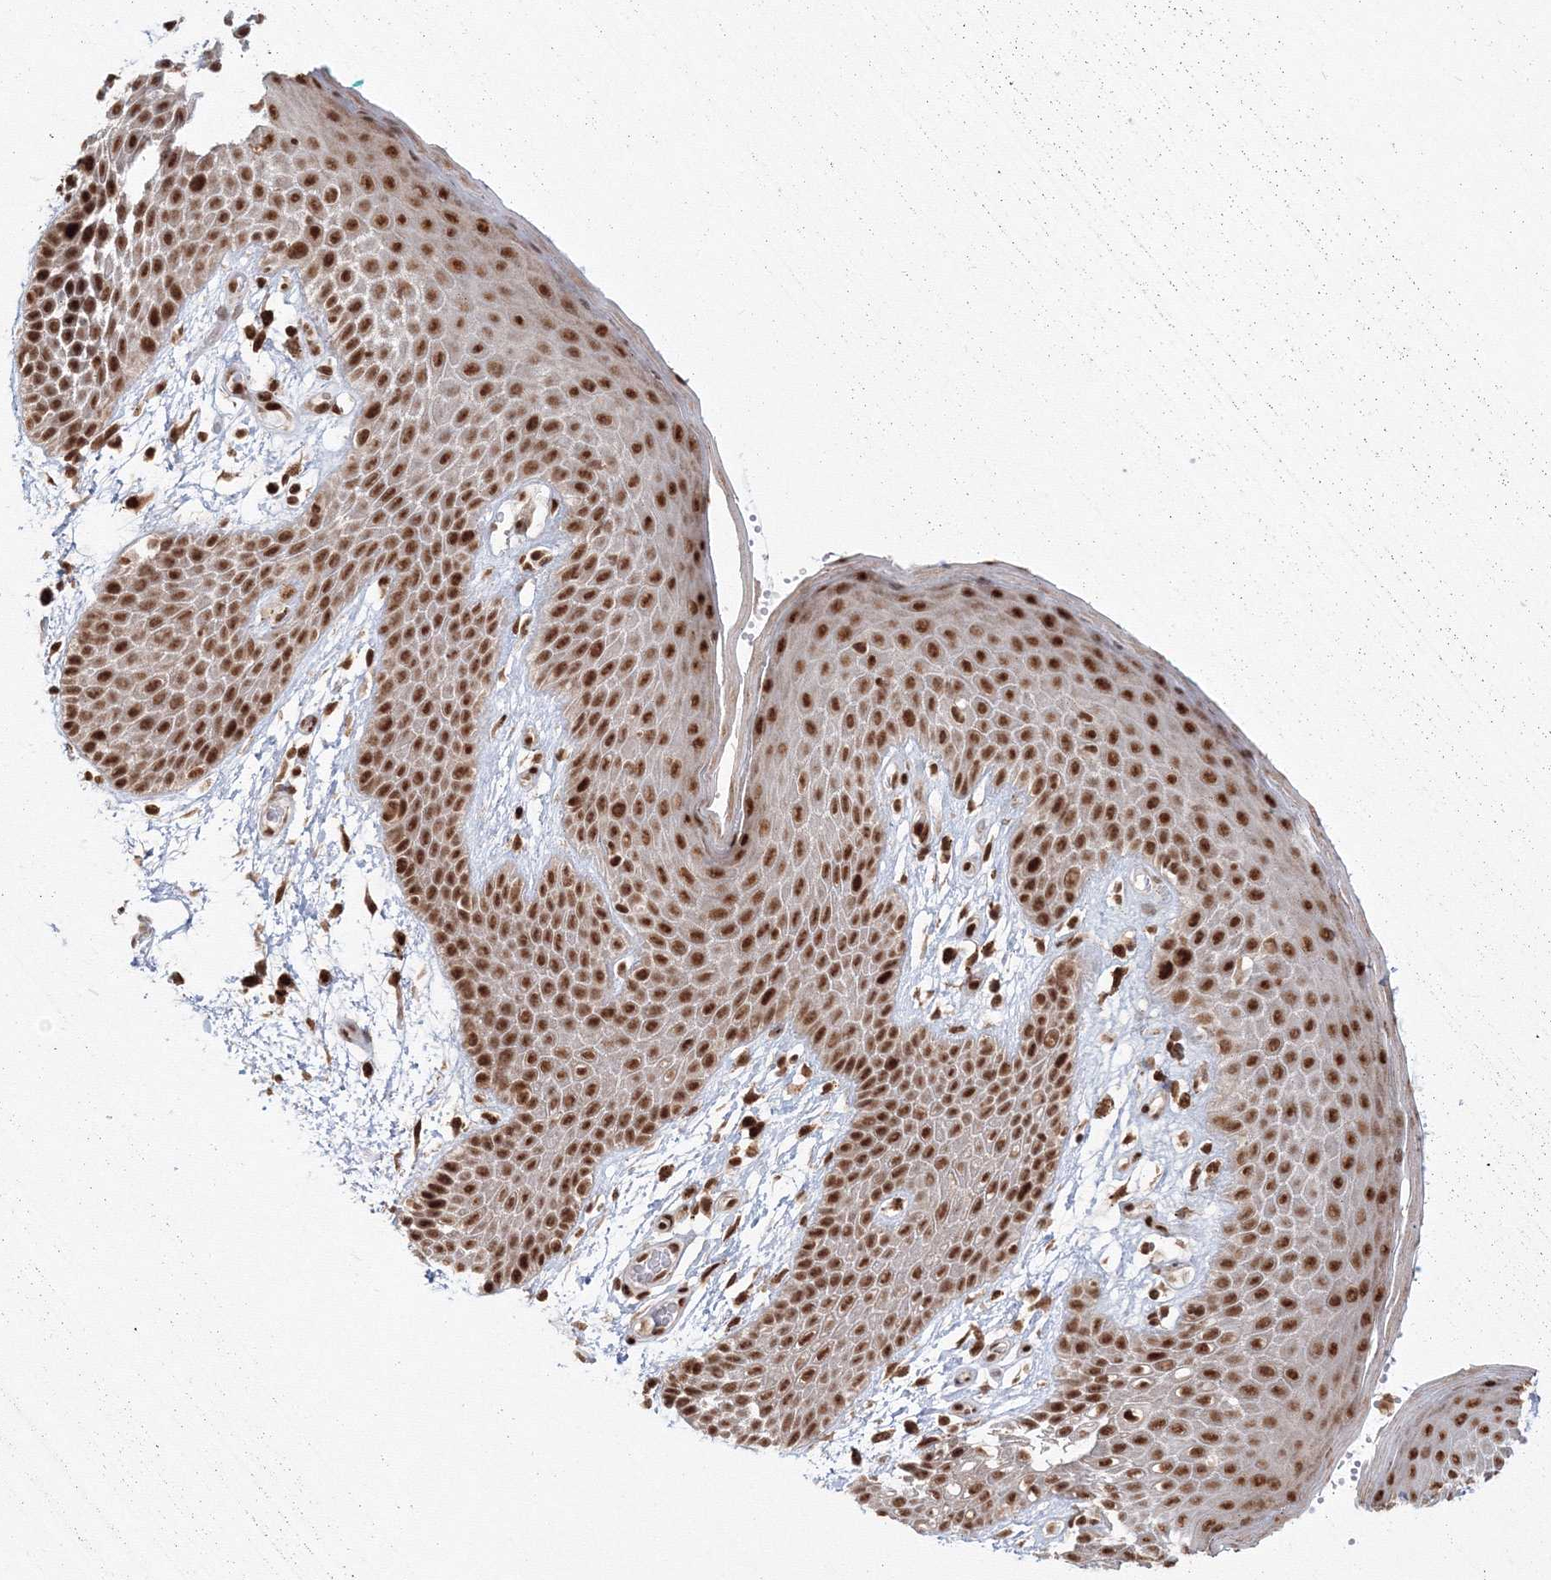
{"staining": {"intensity": "strong", "quantity": ">75%", "location": "nuclear"}, "tissue": "skin", "cell_type": "Epidermal cells", "image_type": "normal", "snomed": [{"axis": "morphology", "description": "Normal tissue, NOS"}, {"axis": "topography", "description": "Anal"}], "caption": "This is a micrograph of immunohistochemistry staining of benign skin, which shows strong staining in the nuclear of epidermal cells.", "gene": "KIF20A", "patient": {"sex": "male", "age": 74}}